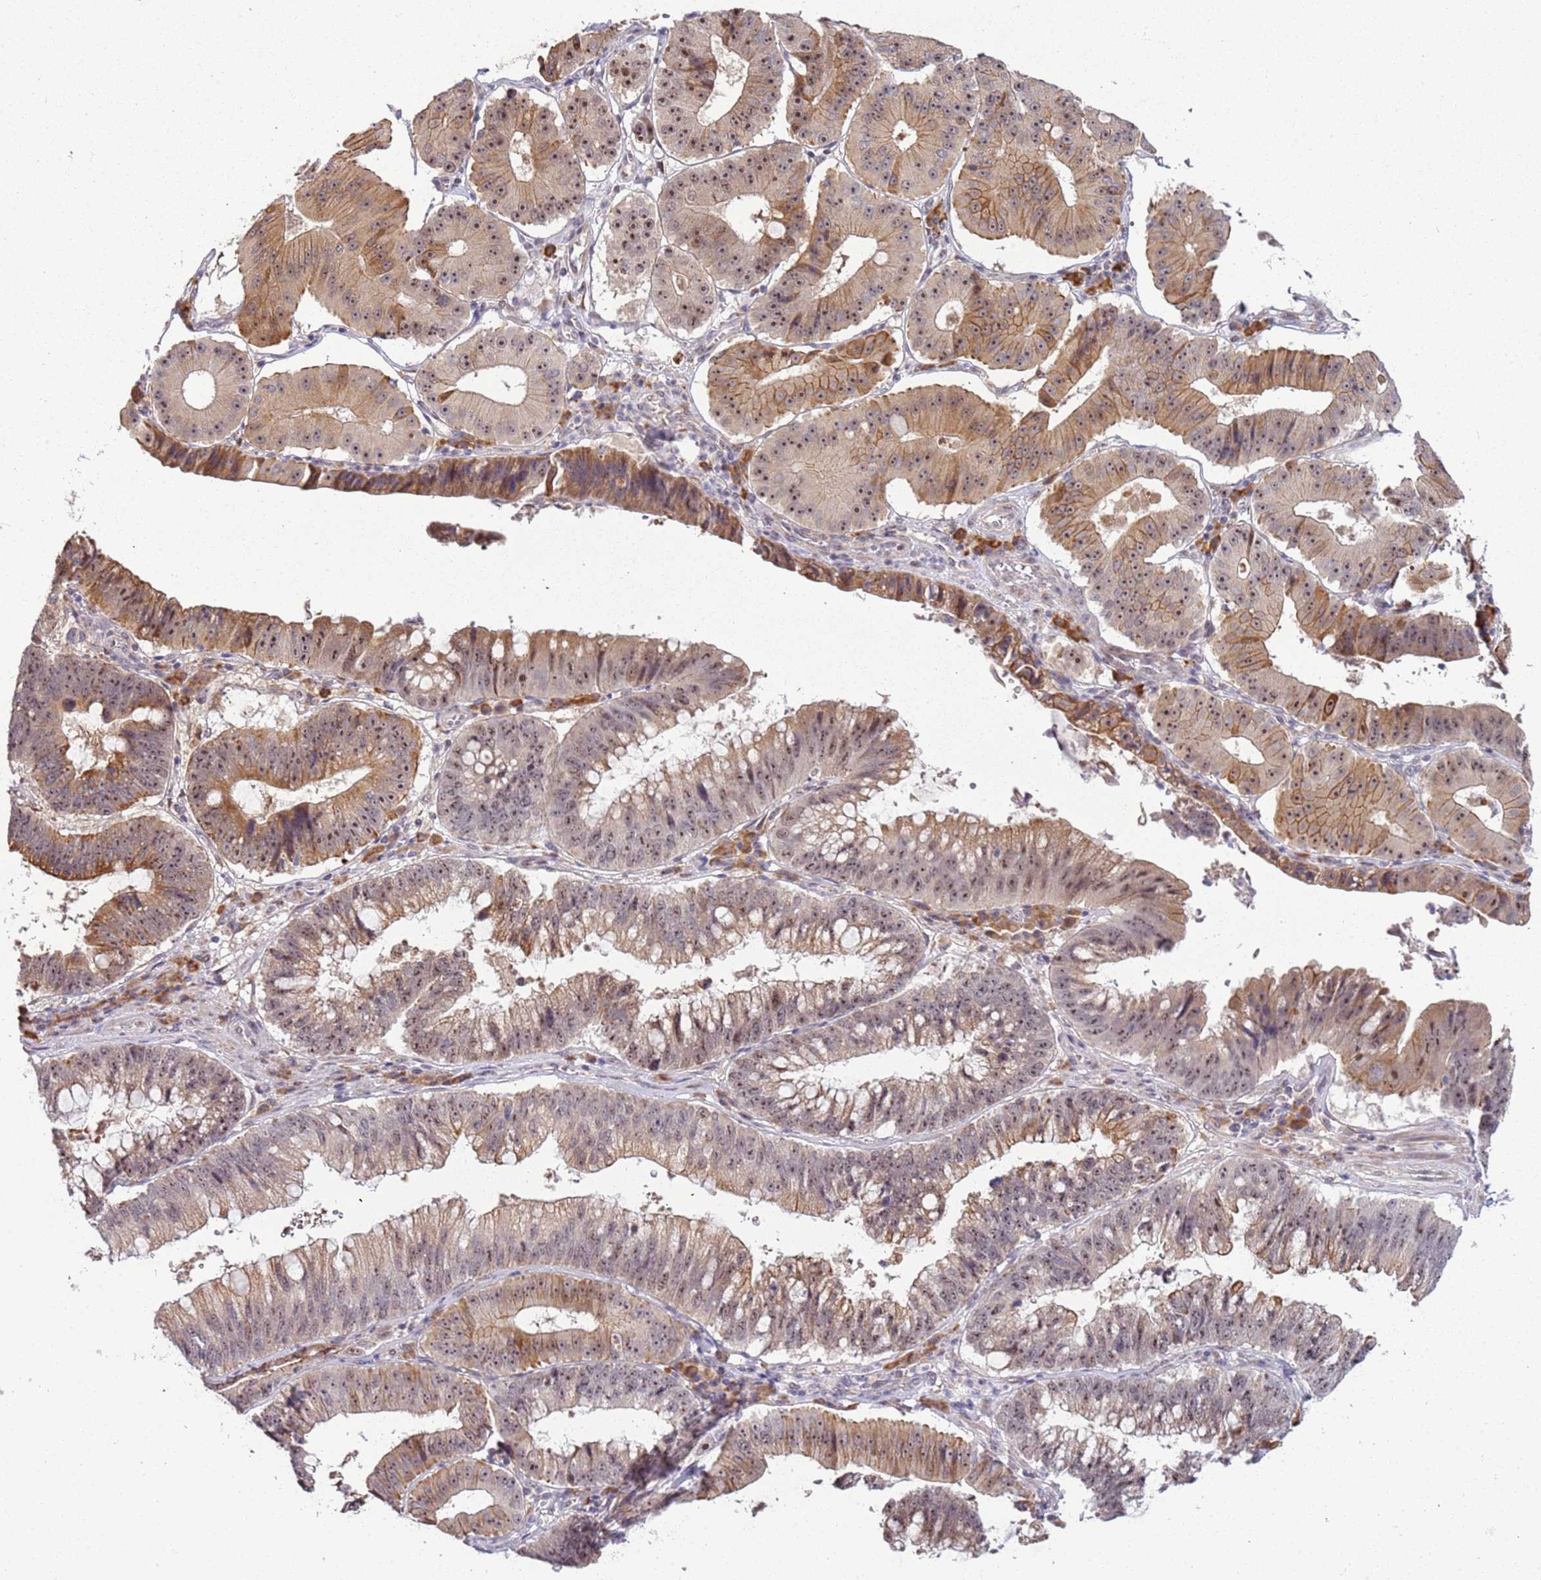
{"staining": {"intensity": "moderate", "quantity": ">75%", "location": "cytoplasmic/membranous,nuclear"}, "tissue": "stomach cancer", "cell_type": "Tumor cells", "image_type": "cancer", "snomed": [{"axis": "morphology", "description": "Adenocarcinoma, NOS"}, {"axis": "topography", "description": "Stomach"}], "caption": "Stomach cancer (adenocarcinoma) stained with a protein marker displays moderate staining in tumor cells.", "gene": "UCMA", "patient": {"sex": "male", "age": 59}}